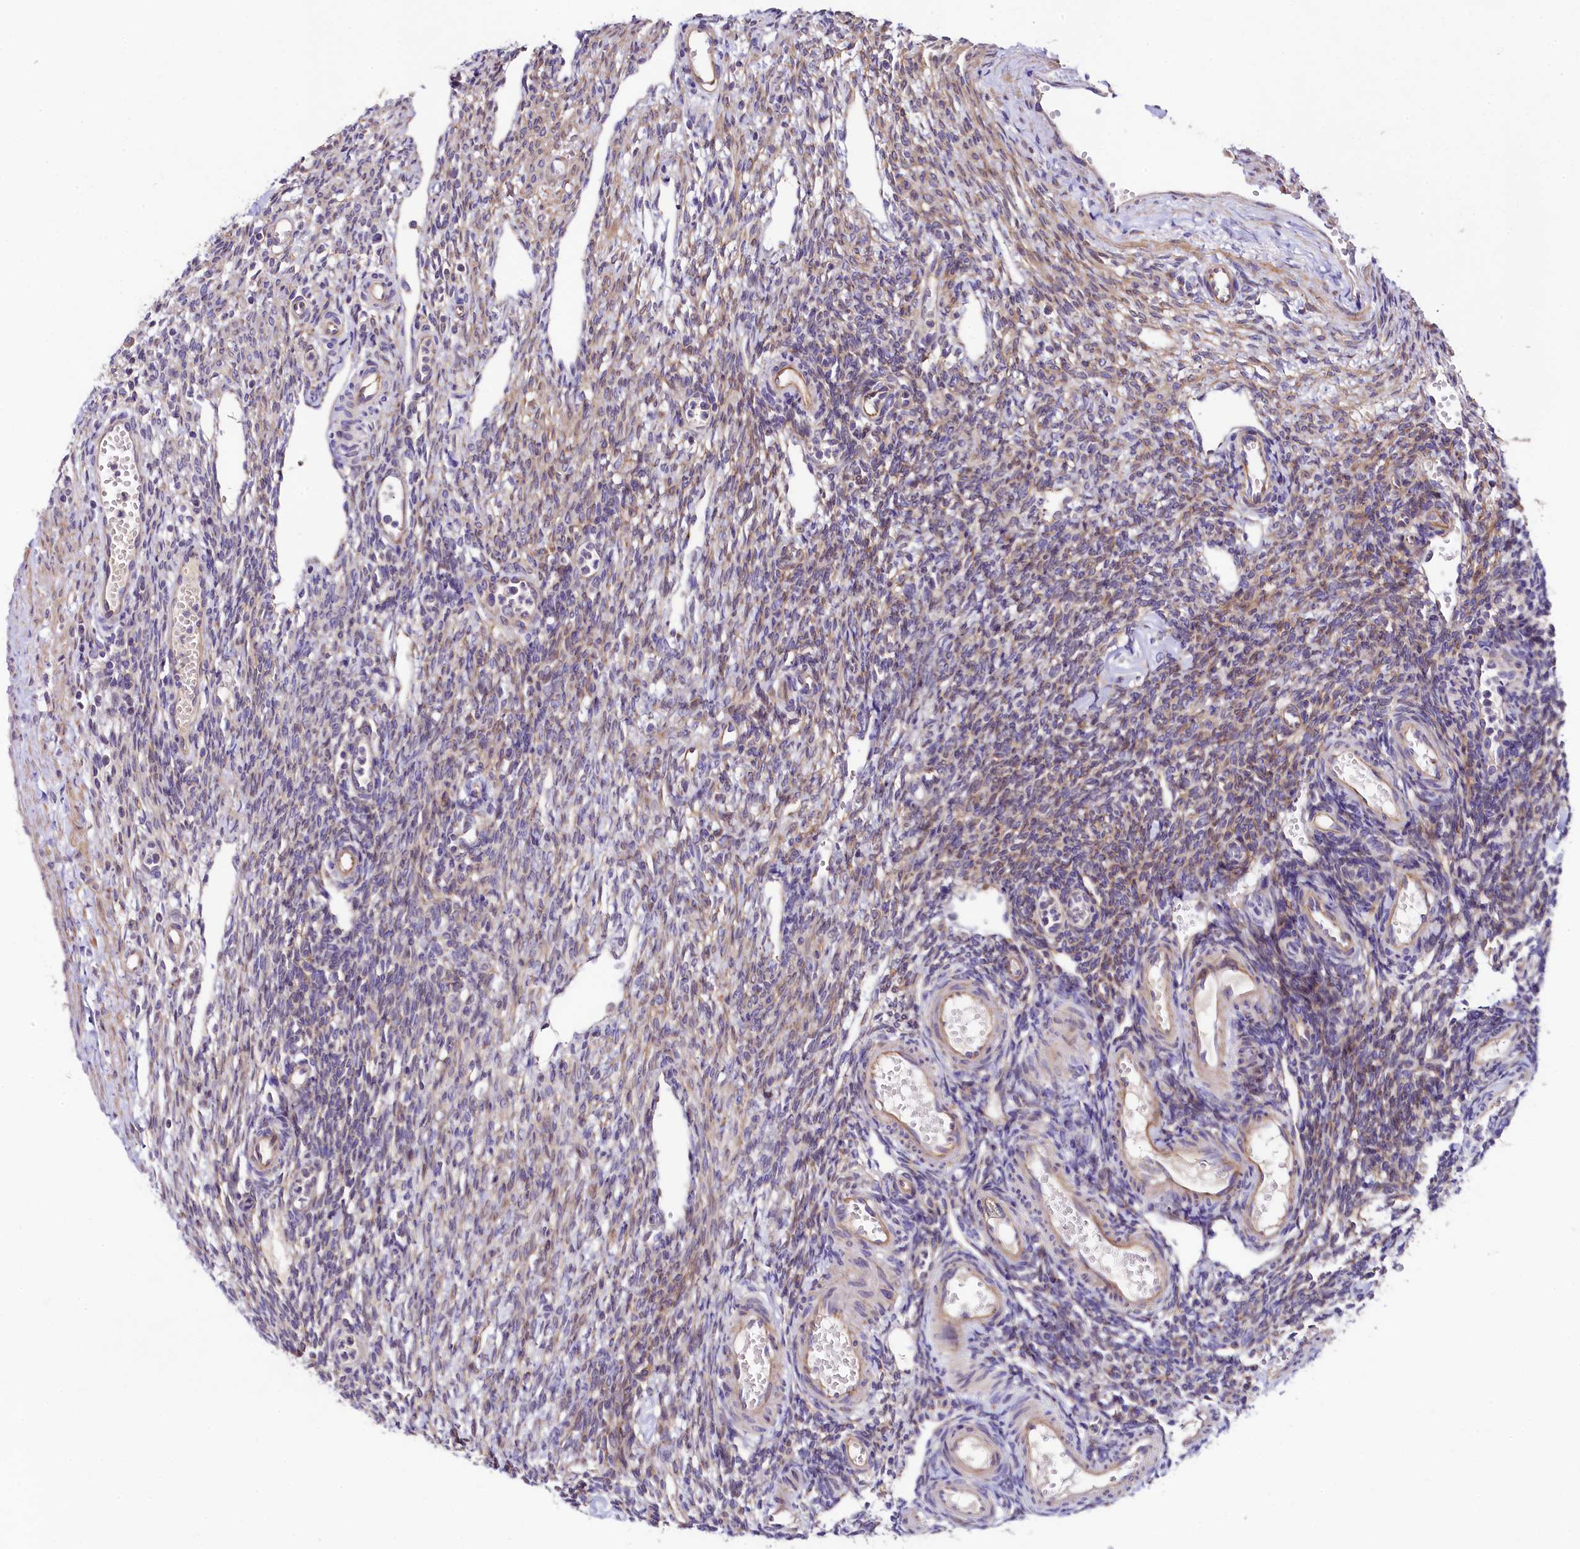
{"staining": {"intensity": "weak", "quantity": "25%-75%", "location": "cytoplasmic/membranous"}, "tissue": "ovary", "cell_type": "Ovarian stroma cells", "image_type": "normal", "snomed": [{"axis": "morphology", "description": "Normal tissue, NOS"}, {"axis": "morphology", "description": "Cyst, NOS"}, {"axis": "topography", "description": "Ovary"}], "caption": "Ovary stained with a brown dye demonstrates weak cytoplasmic/membranous positive staining in about 25%-75% of ovarian stroma cells.", "gene": "FXYD6", "patient": {"sex": "female", "age": 33}}